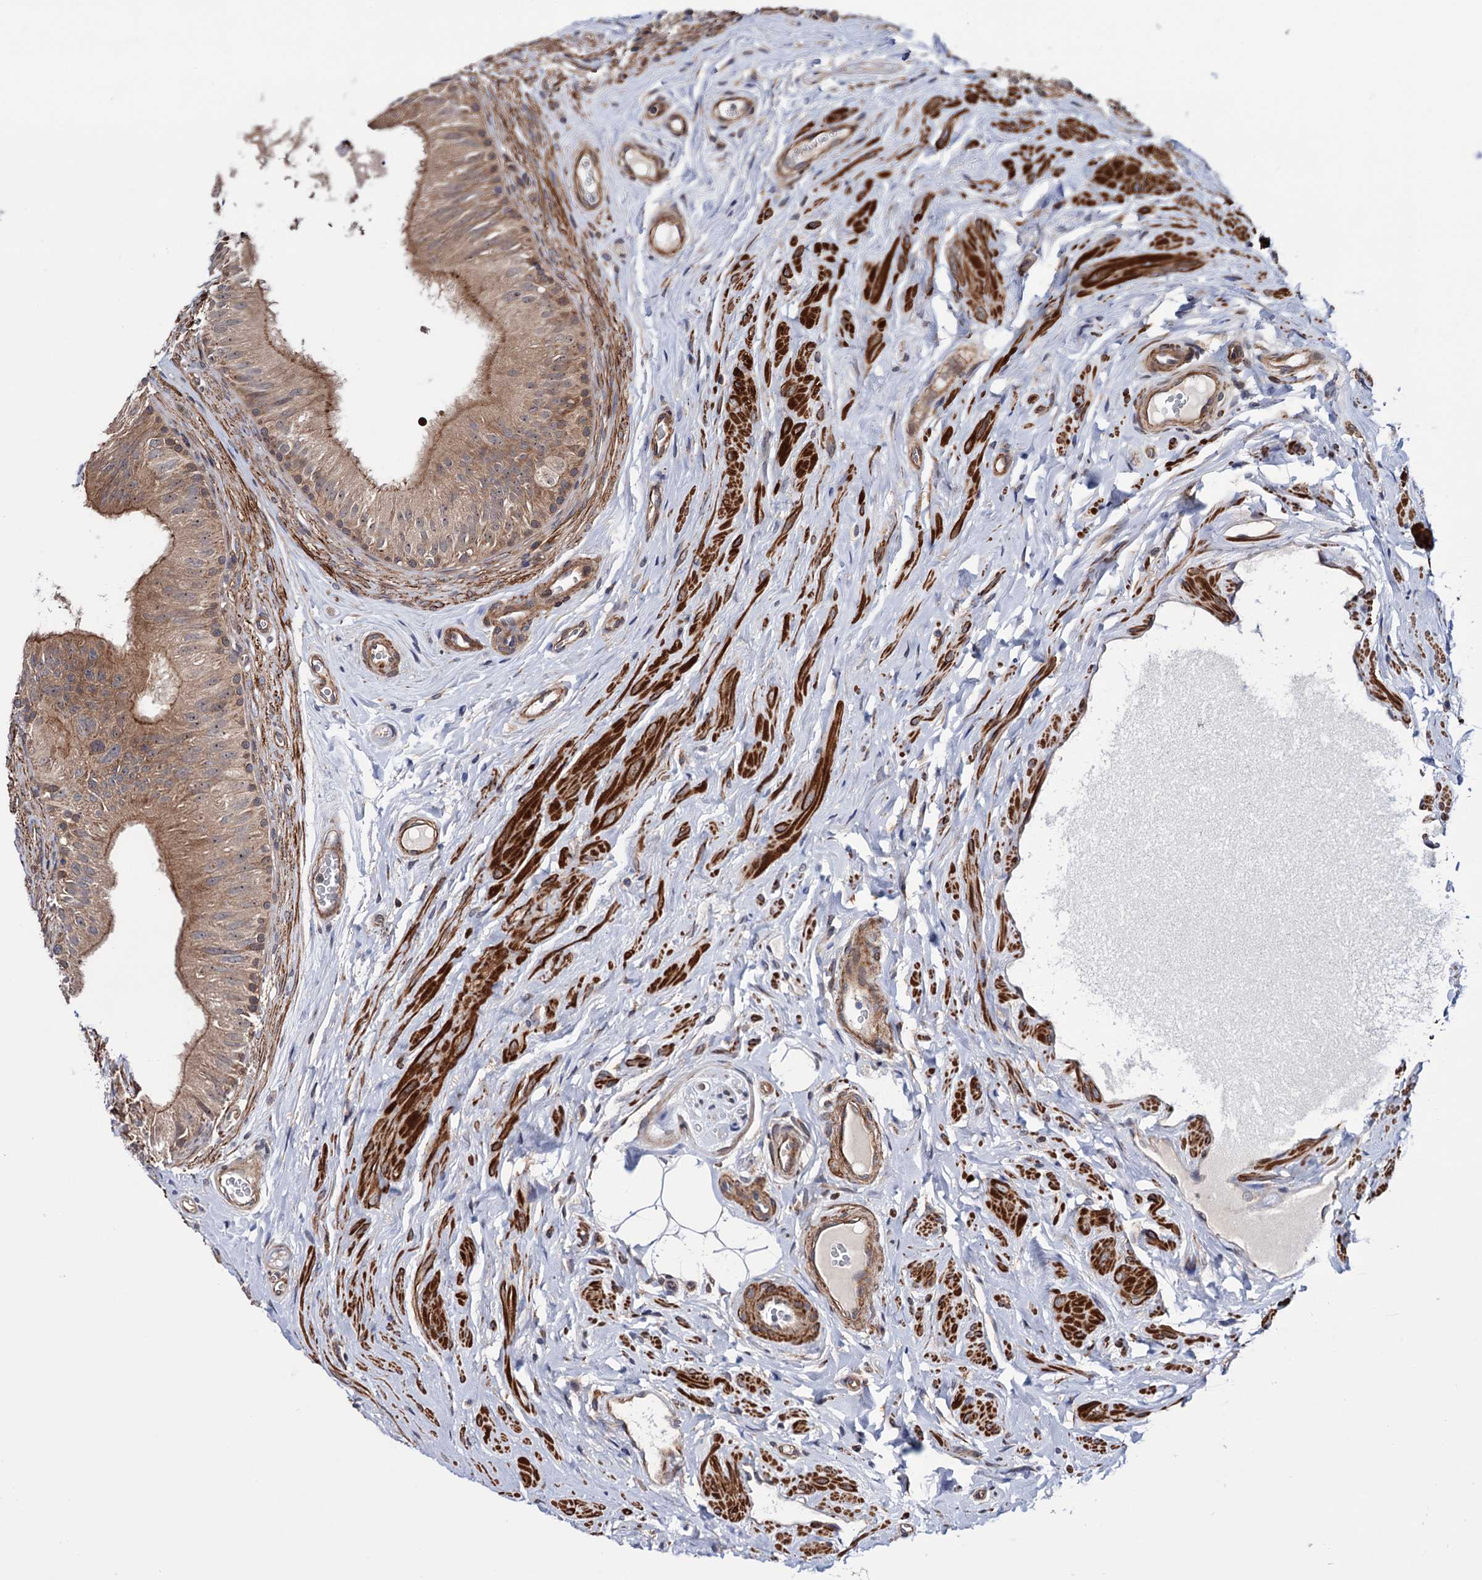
{"staining": {"intensity": "moderate", "quantity": ">75%", "location": "cytoplasmic/membranous"}, "tissue": "epididymis", "cell_type": "Glandular cells", "image_type": "normal", "snomed": [{"axis": "morphology", "description": "Normal tissue, NOS"}, {"axis": "topography", "description": "Epididymis"}], "caption": "Human epididymis stained for a protein (brown) reveals moderate cytoplasmic/membranous positive expression in about >75% of glandular cells.", "gene": "FERMT2", "patient": {"sex": "male", "age": 46}}